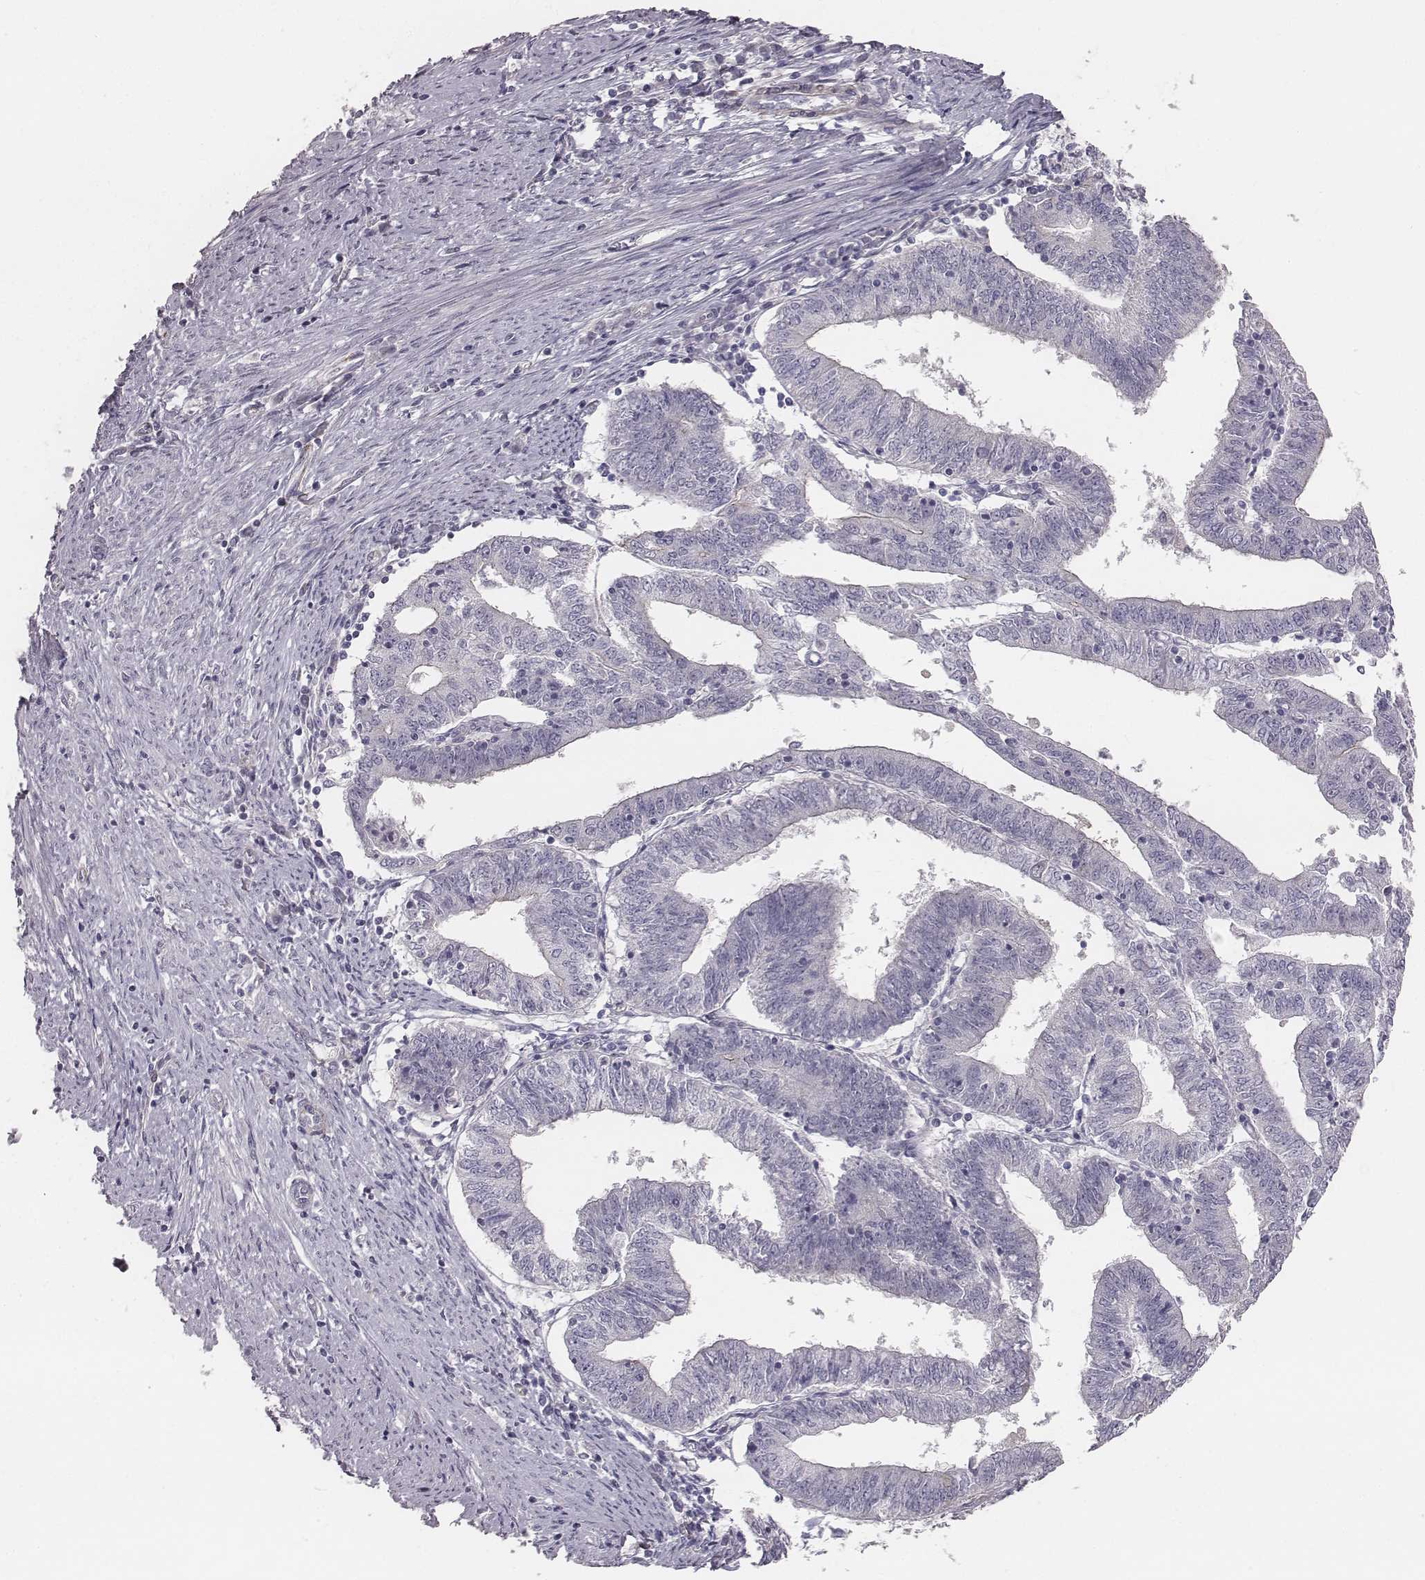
{"staining": {"intensity": "negative", "quantity": "none", "location": "none"}, "tissue": "endometrial cancer", "cell_type": "Tumor cells", "image_type": "cancer", "snomed": [{"axis": "morphology", "description": "Adenocarcinoma, NOS"}, {"axis": "topography", "description": "Endometrium"}], "caption": "Immunohistochemical staining of endometrial adenocarcinoma reveals no significant expression in tumor cells.", "gene": "PRKCZ", "patient": {"sex": "female", "age": 82}}